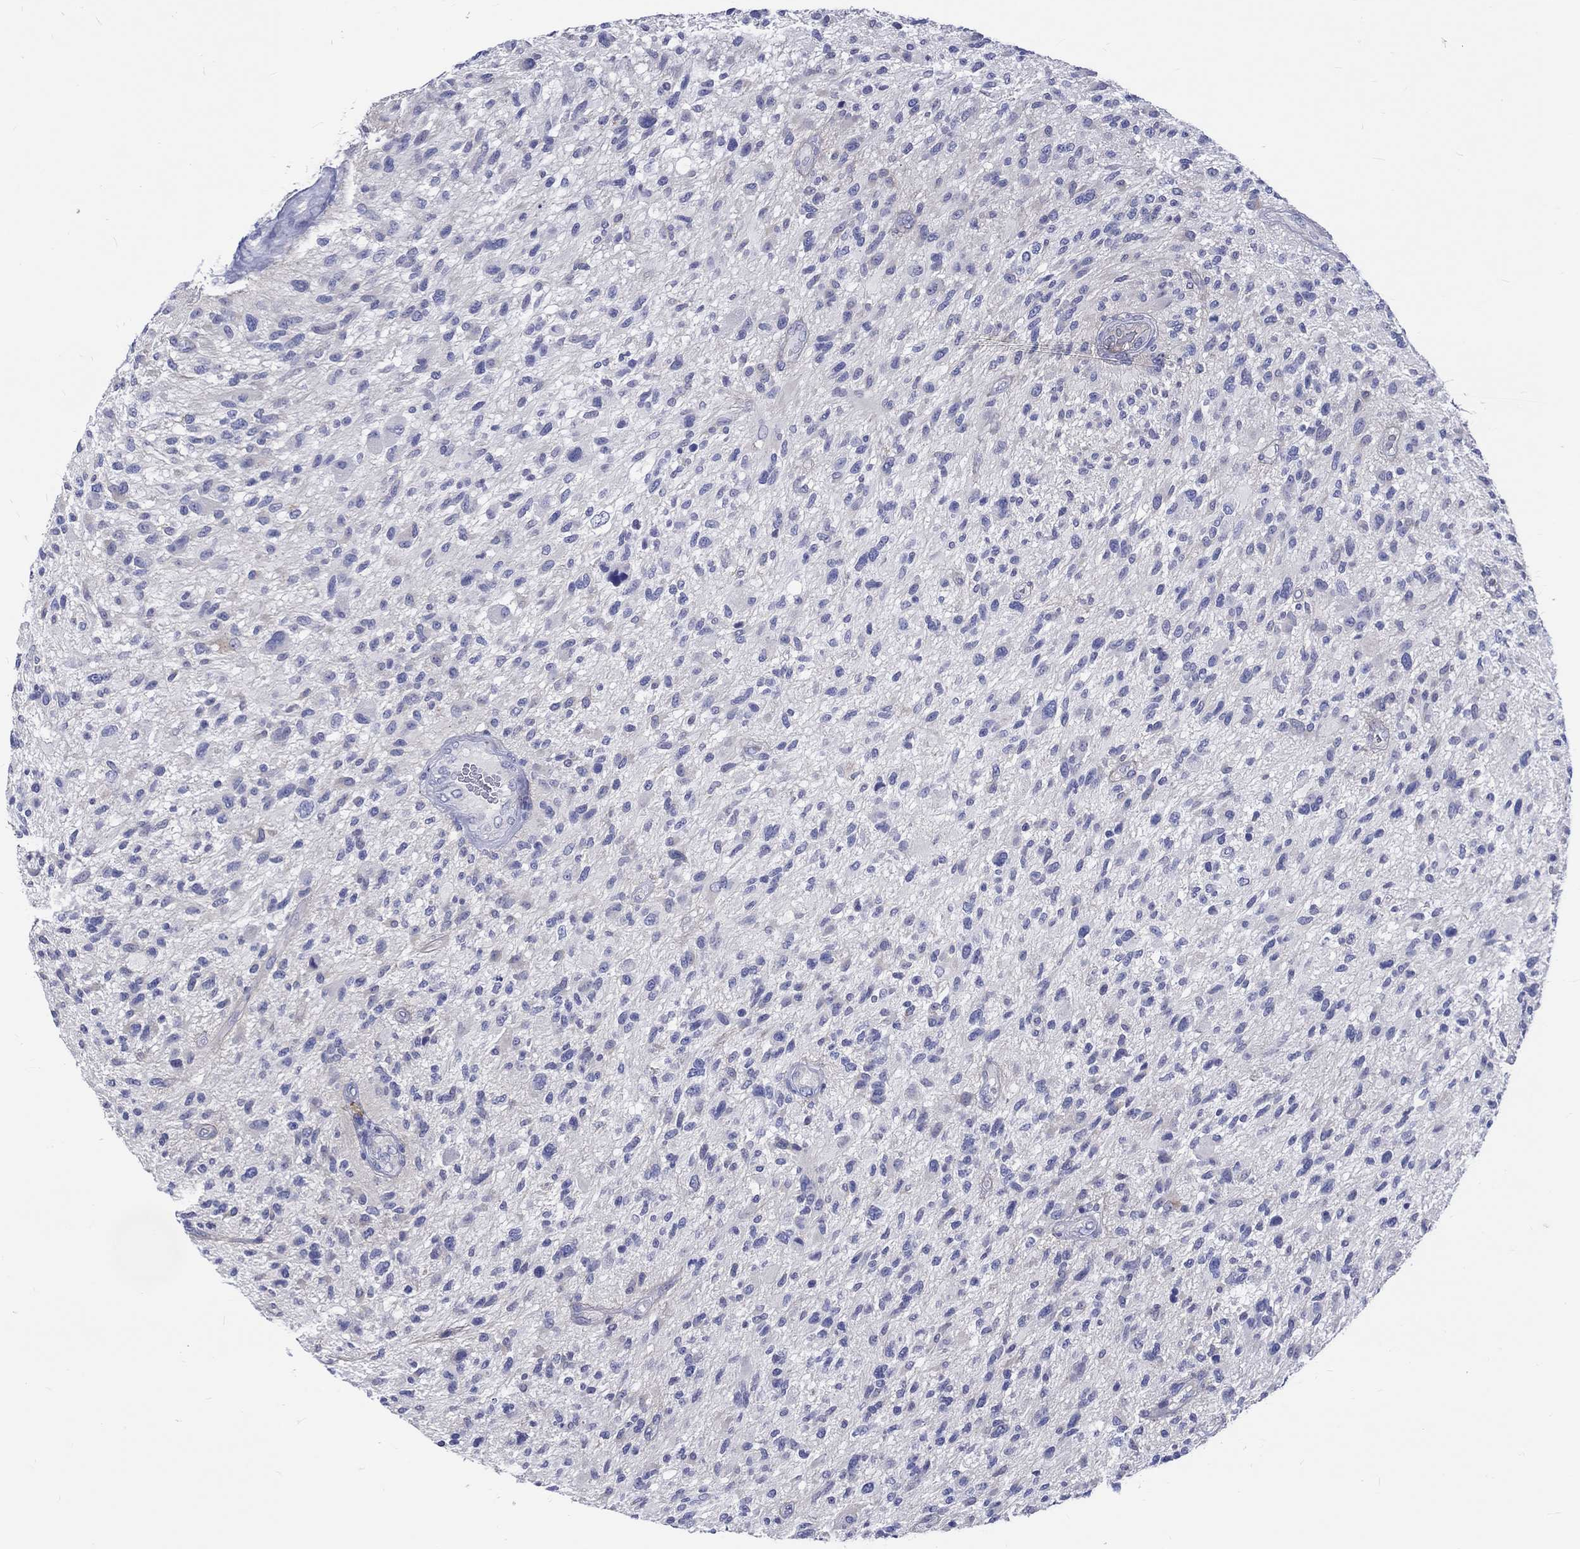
{"staining": {"intensity": "negative", "quantity": "none", "location": "none"}, "tissue": "glioma", "cell_type": "Tumor cells", "image_type": "cancer", "snomed": [{"axis": "morphology", "description": "Glioma, malignant, High grade"}, {"axis": "topography", "description": "Brain"}], "caption": "A high-resolution photomicrograph shows immunohistochemistry (IHC) staining of malignant glioma (high-grade), which exhibits no significant positivity in tumor cells. (Brightfield microscopy of DAB (3,3'-diaminobenzidine) immunohistochemistry at high magnification).", "gene": "SH2D7", "patient": {"sex": "male", "age": 47}}